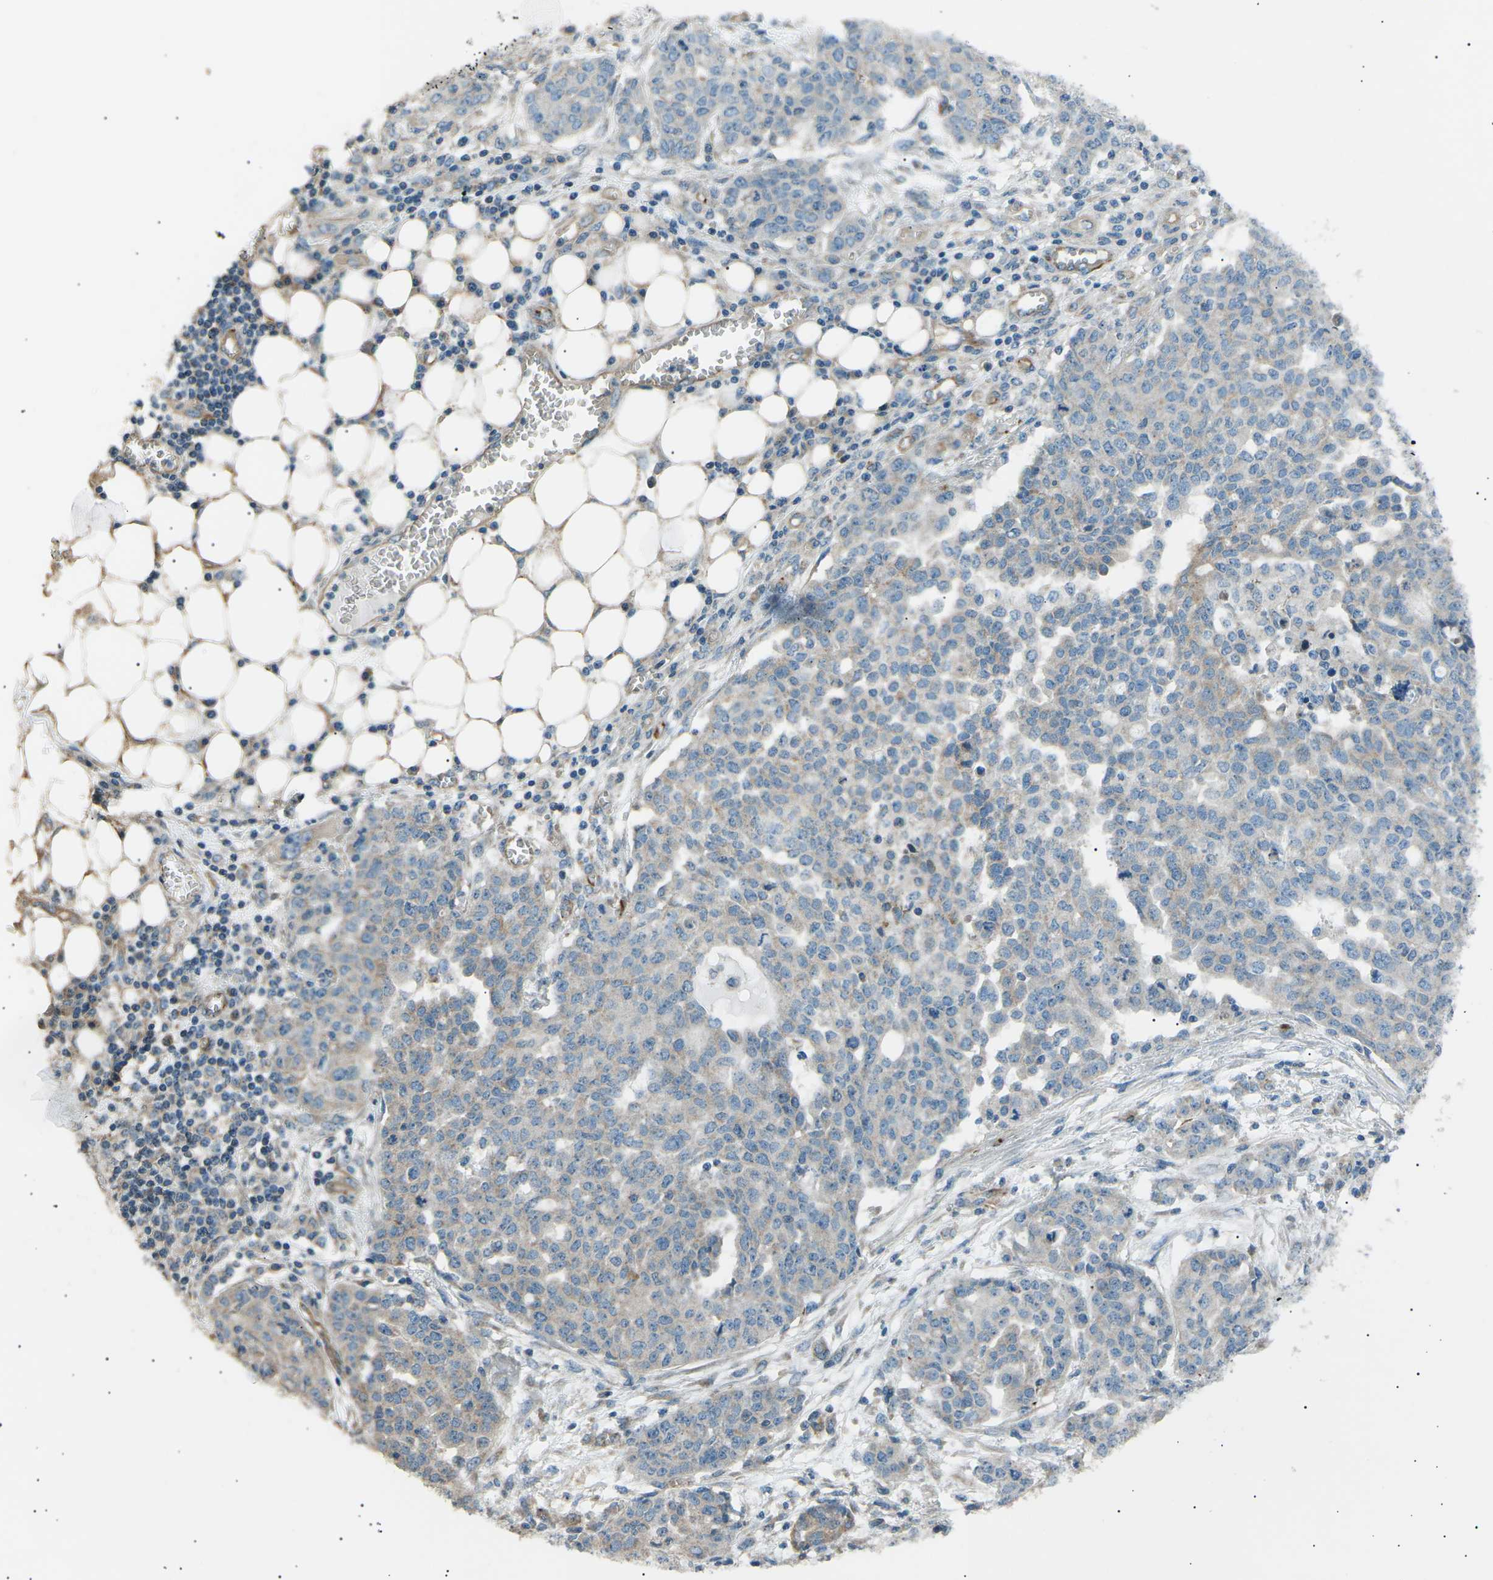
{"staining": {"intensity": "weak", "quantity": "<25%", "location": "cytoplasmic/membranous"}, "tissue": "ovarian cancer", "cell_type": "Tumor cells", "image_type": "cancer", "snomed": [{"axis": "morphology", "description": "Cystadenocarcinoma, serous, NOS"}, {"axis": "topography", "description": "Soft tissue"}, {"axis": "topography", "description": "Ovary"}], "caption": "This is an immunohistochemistry (IHC) image of ovarian cancer. There is no staining in tumor cells.", "gene": "SLK", "patient": {"sex": "female", "age": 57}}